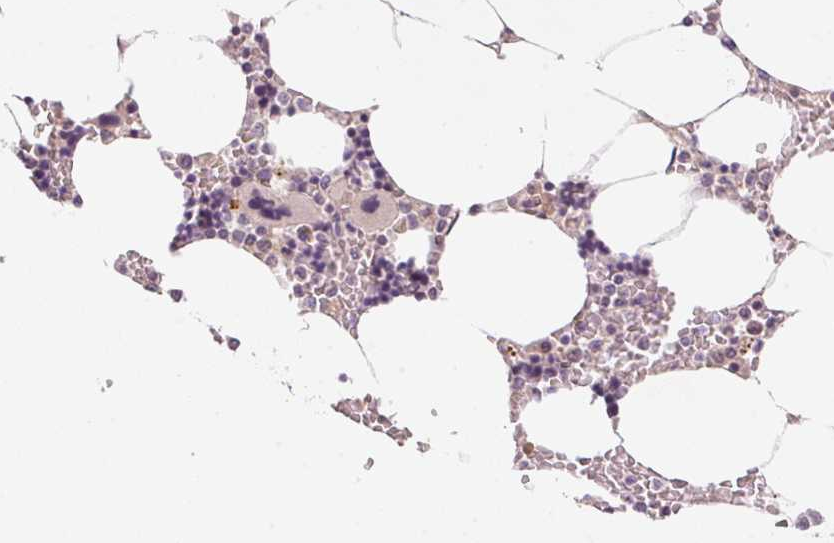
{"staining": {"intensity": "weak", "quantity": "<25%", "location": "cytoplasmic/membranous"}, "tissue": "bone marrow", "cell_type": "Hematopoietic cells", "image_type": "normal", "snomed": [{"axis": "morphology", "description": "Normal tissue, NOS"}, {"axis": "topography", "description": "Bone marrow"}], "caption": "This histopathology image is of unremarkable bone marrow stained with immunohistochemistry to label a protein in brown with the nuclei are counter-stained blue. There is no positivity in hematopoietic cells.", "gene": "BNIP5", "patient": {"sex": "male", "age": 64}}